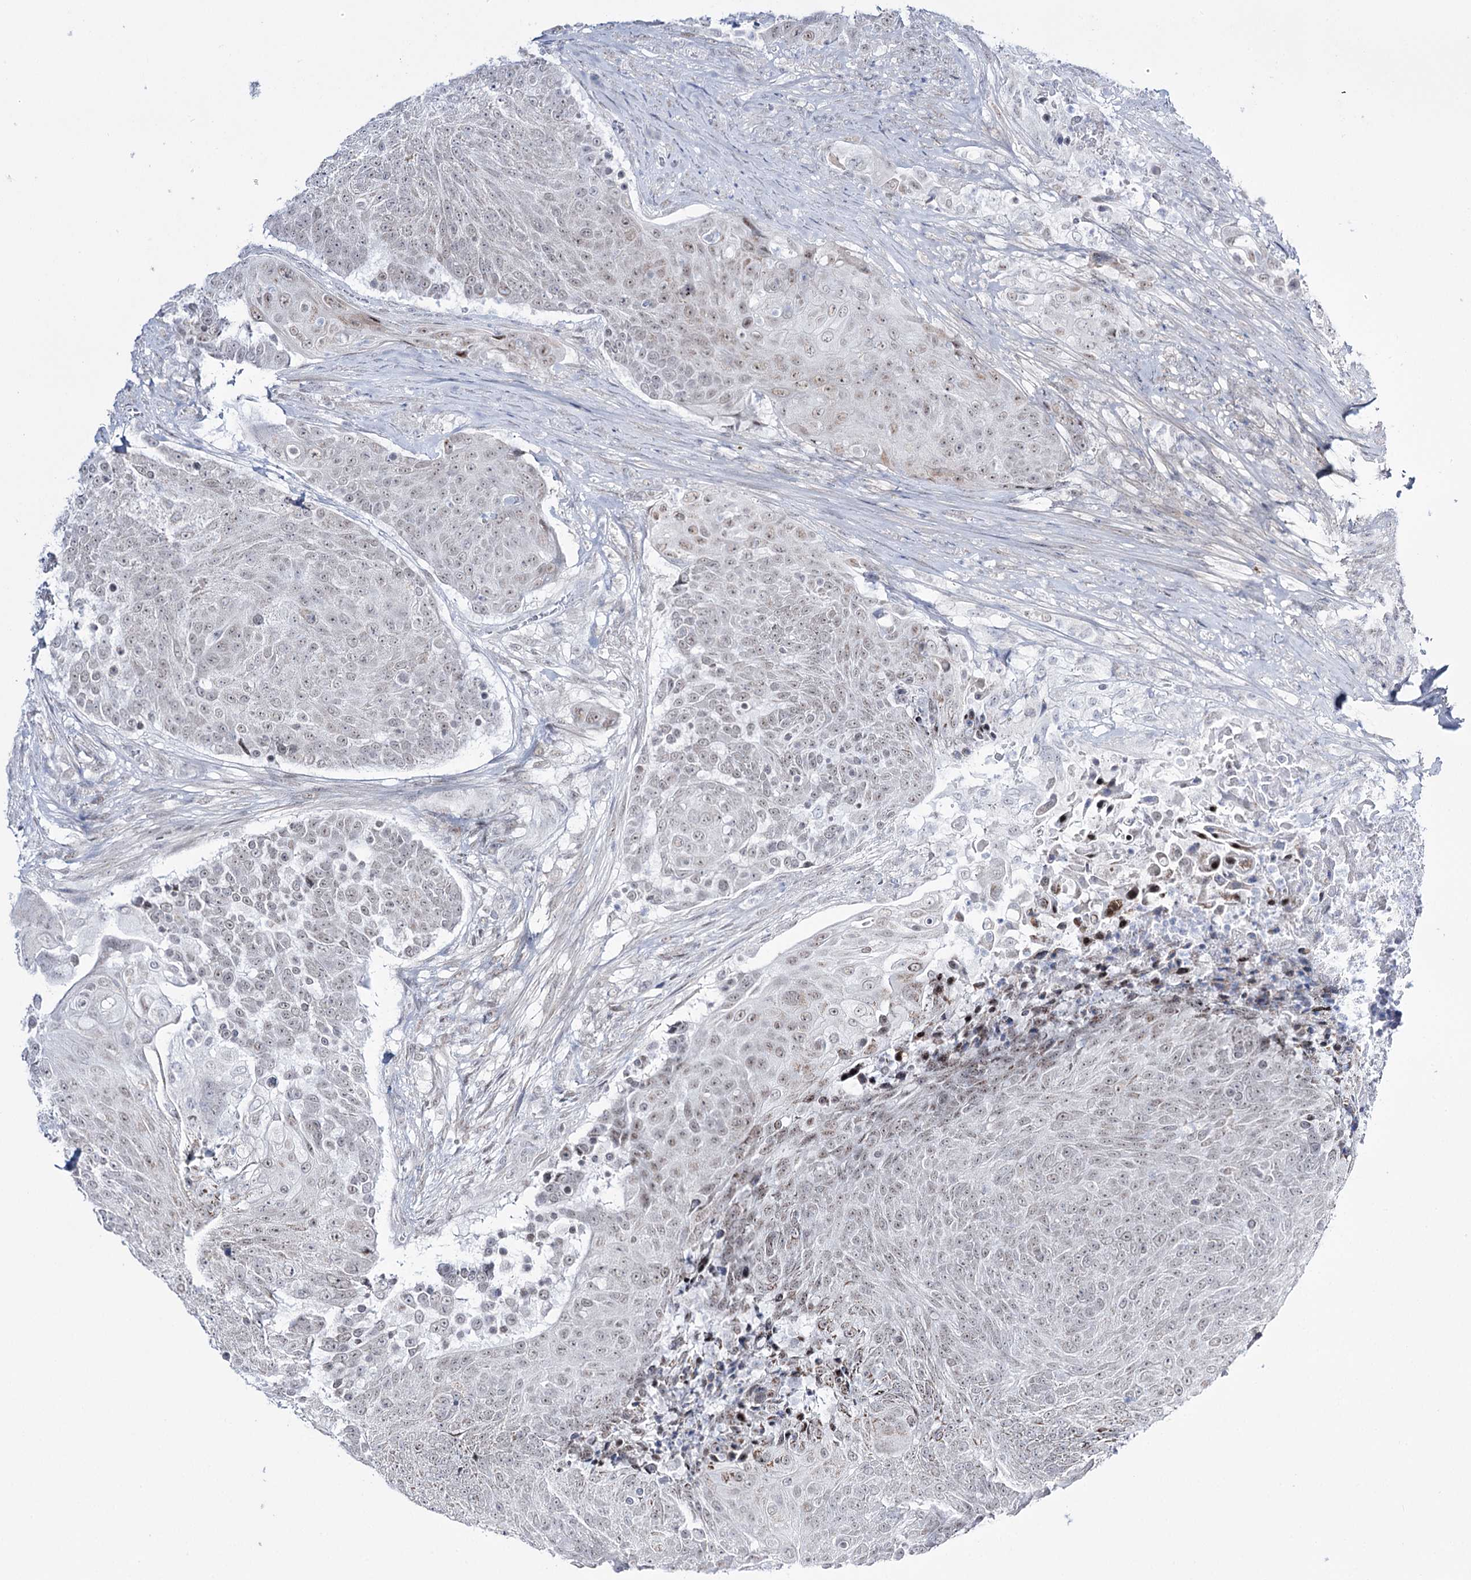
{"staining": {"intensity": "weak", "quantity": "25%-75%", "location": "nuclear"}, "tissue": "urothelial cancer", "cell_type": "Tumor cells", "image_type": "cancer", "snomed": [{"axis": "morphology", "description": "Urothelial carcinoma, High grade"}, {"axis": "topography", "description": "Urinary bladder"}], "caption": "An image of urothelial cancer stained for a protein demonstrates weak nuclear brown staining in tumor cells.", "gene": "RBM15B", "patient": {"sex": "female", "age": 63}}